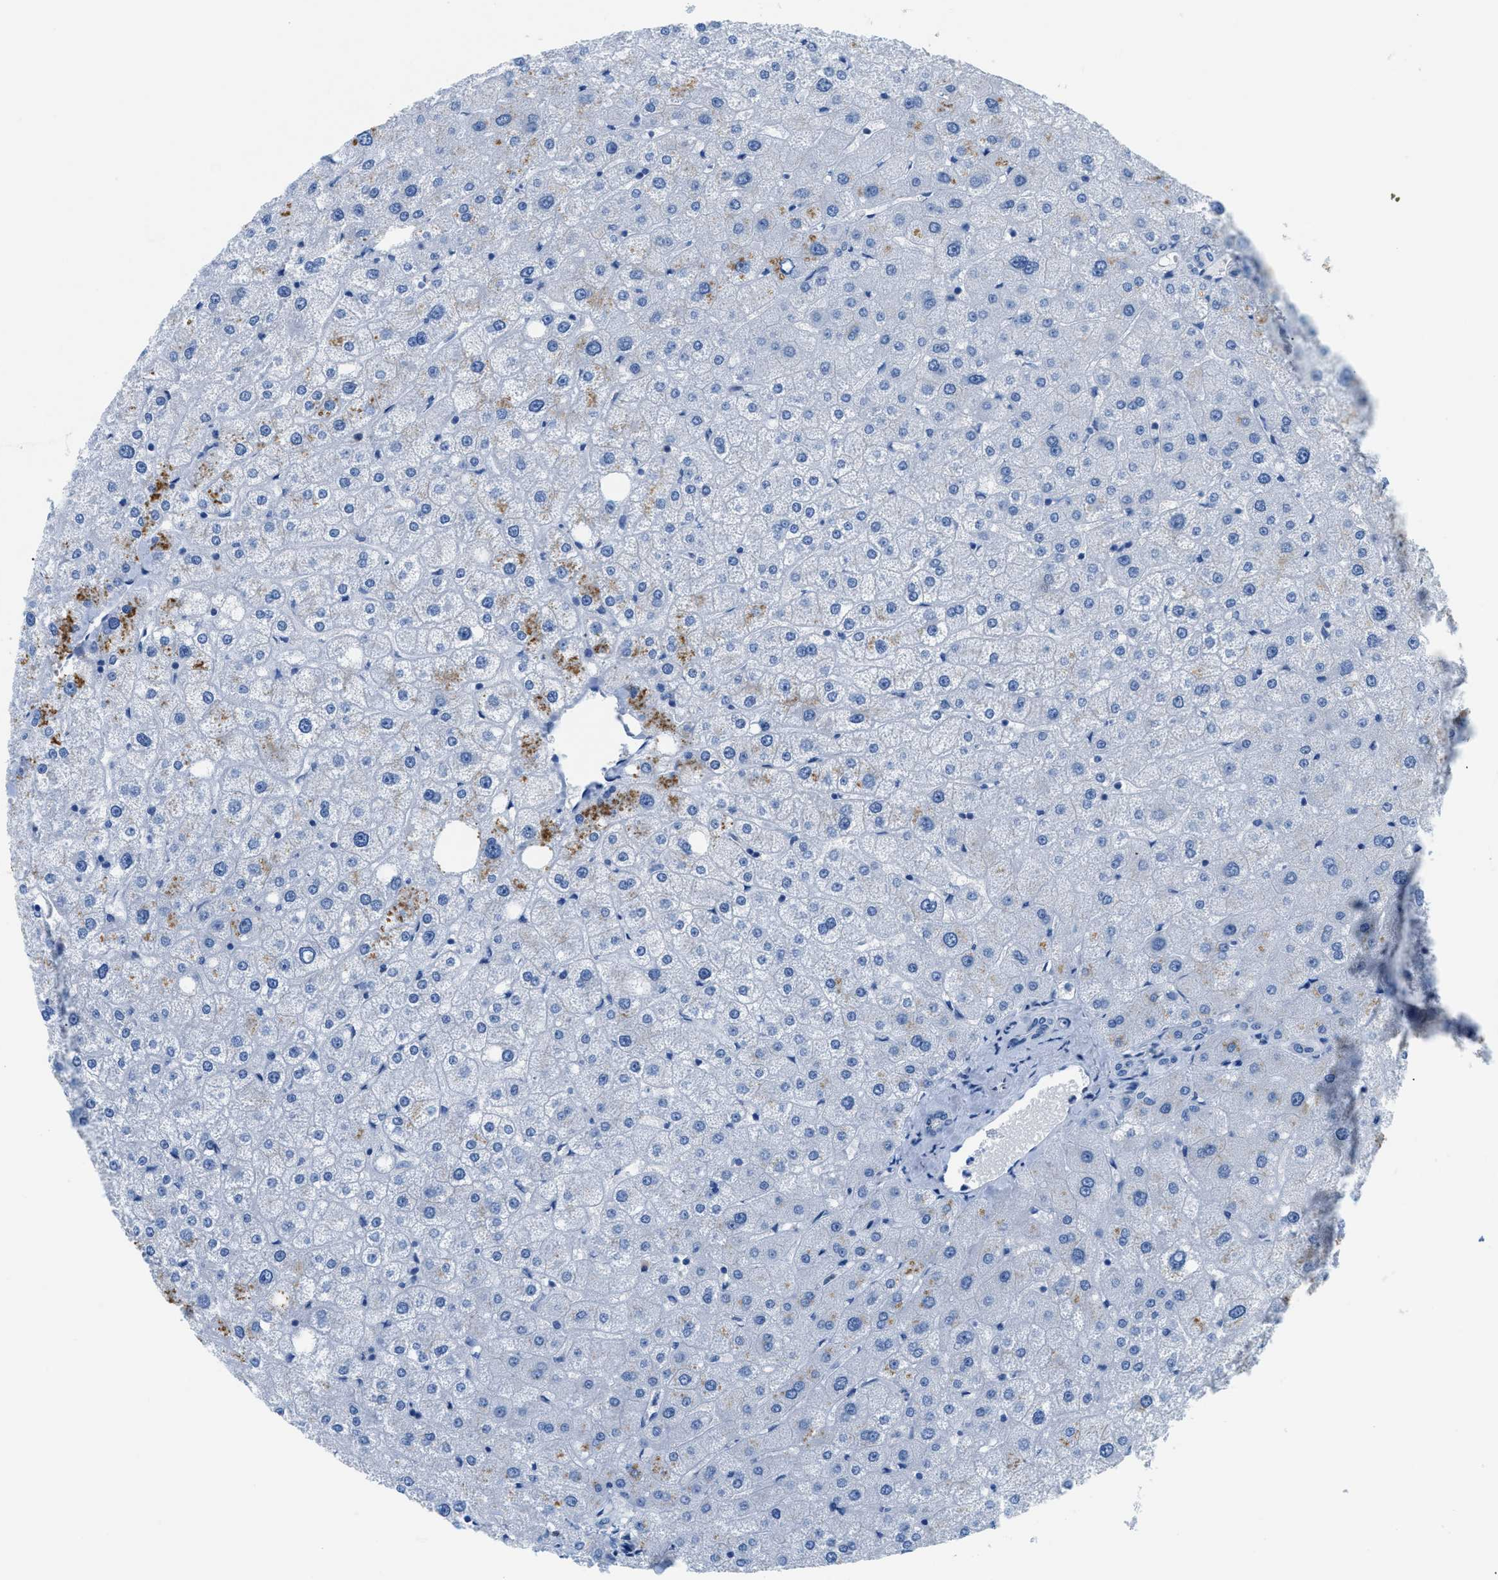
{"staining": {"intensity": "negative", "quantity": "none", "location": "none"}, "tissue": "liver", "cell_type": "Cholangiocytes", "image_type": "normal", "snomed": [{"axis": "morphology", "description": "Normal tissue, NOS"}, {"axis": "topography", "description": "Liver"}], "caption": "The micrograph exhibits no staining of cholangiocytes in normal liver. (IHC, brightfield microscopy, high magnification).", "gene": "FDCSP", "patient": {"sex": "male", "age": 73}}